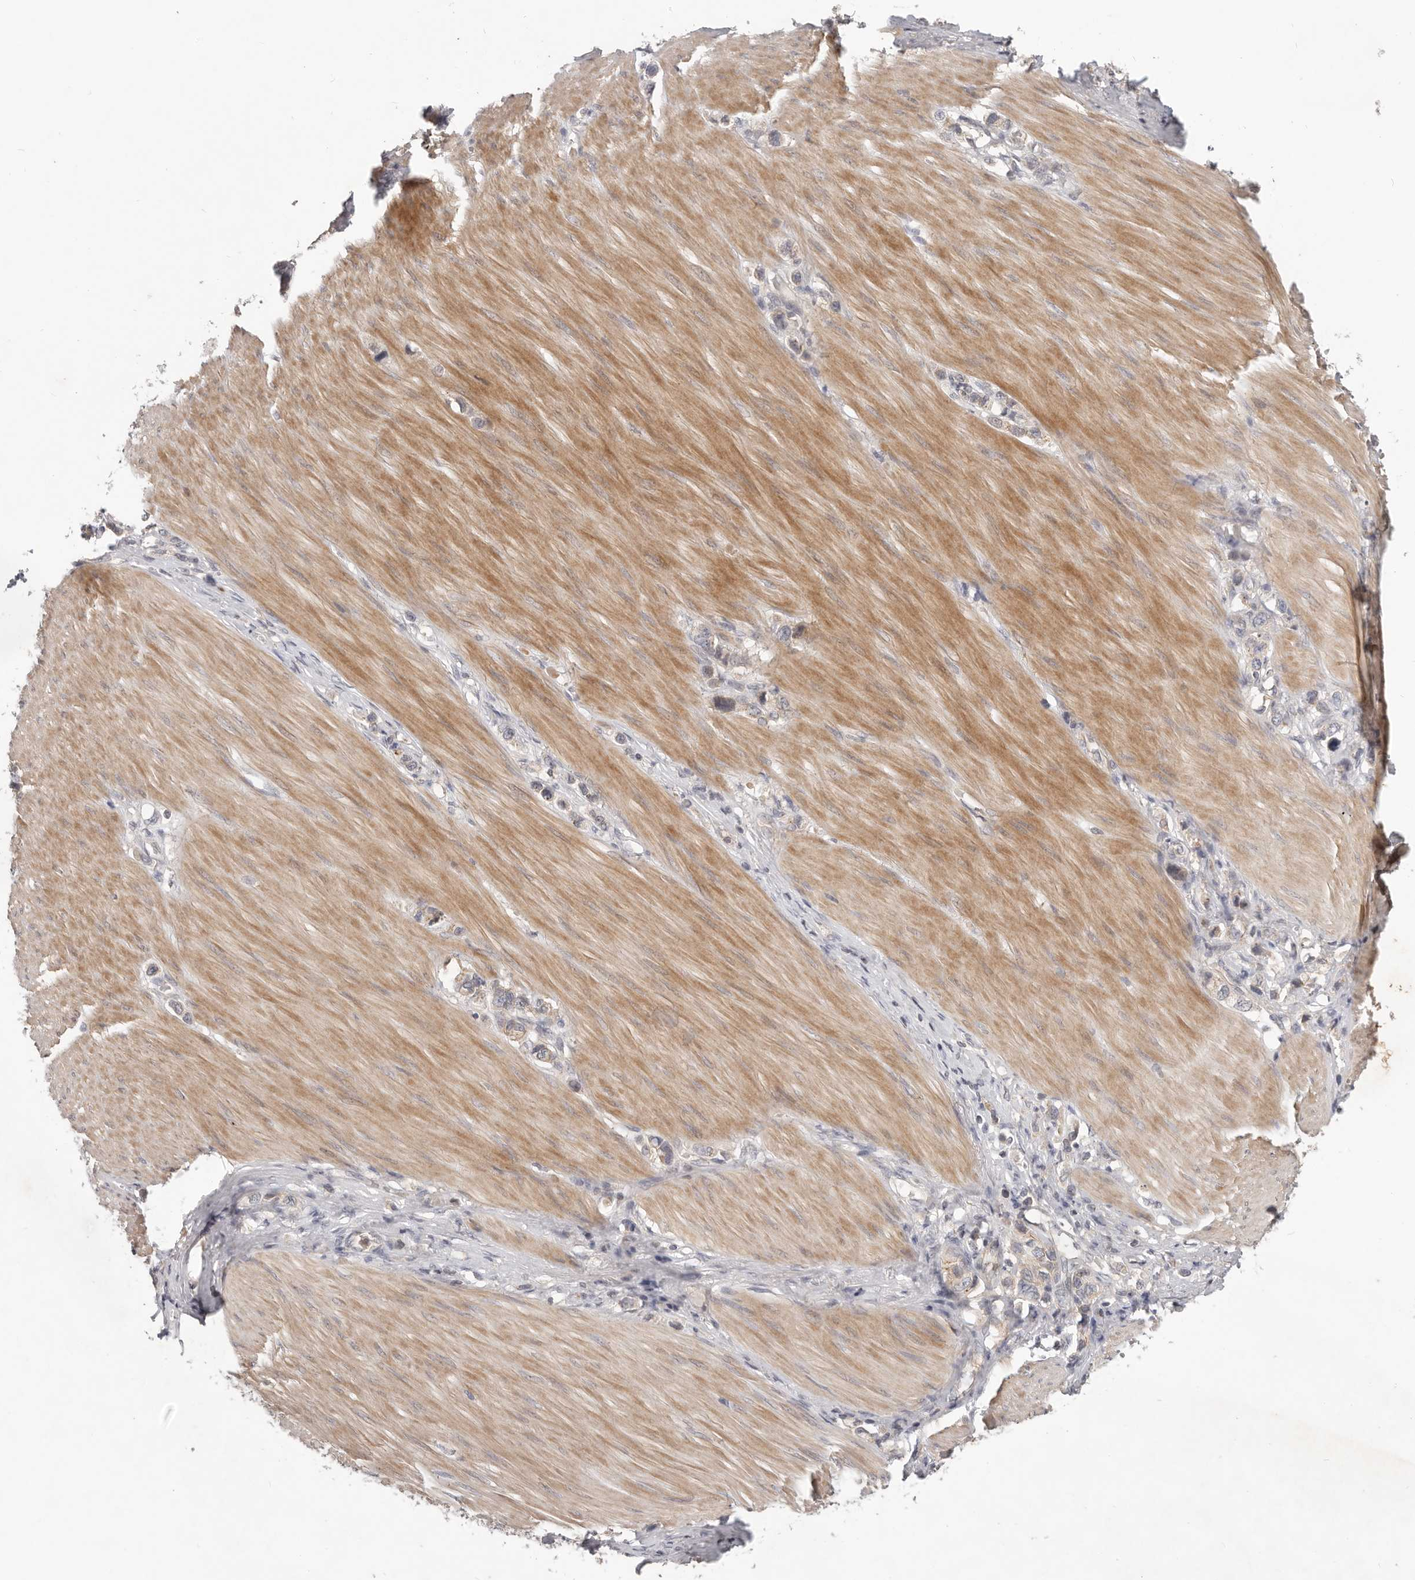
{"staining": {"intensity": "weak", "quantity": ">75%", "location": "cytoplasmic/membranous"}, "tissue": "stomach cancer", "cell_type": "Tumor cells", "image_type": "cancer", "snomed": [{"axis": "morphology", "description": "Adenocarcinoma, NOS"}, {"axis": "topography", "description": "Stomach"}], "caption": "A brown stain highlights weak cytoplasmic/membranous expression of a protein in stomach adenocarcinoma tumor cells.", "gene": "USP49", "patient": {"sex": "female", "age": 65}}